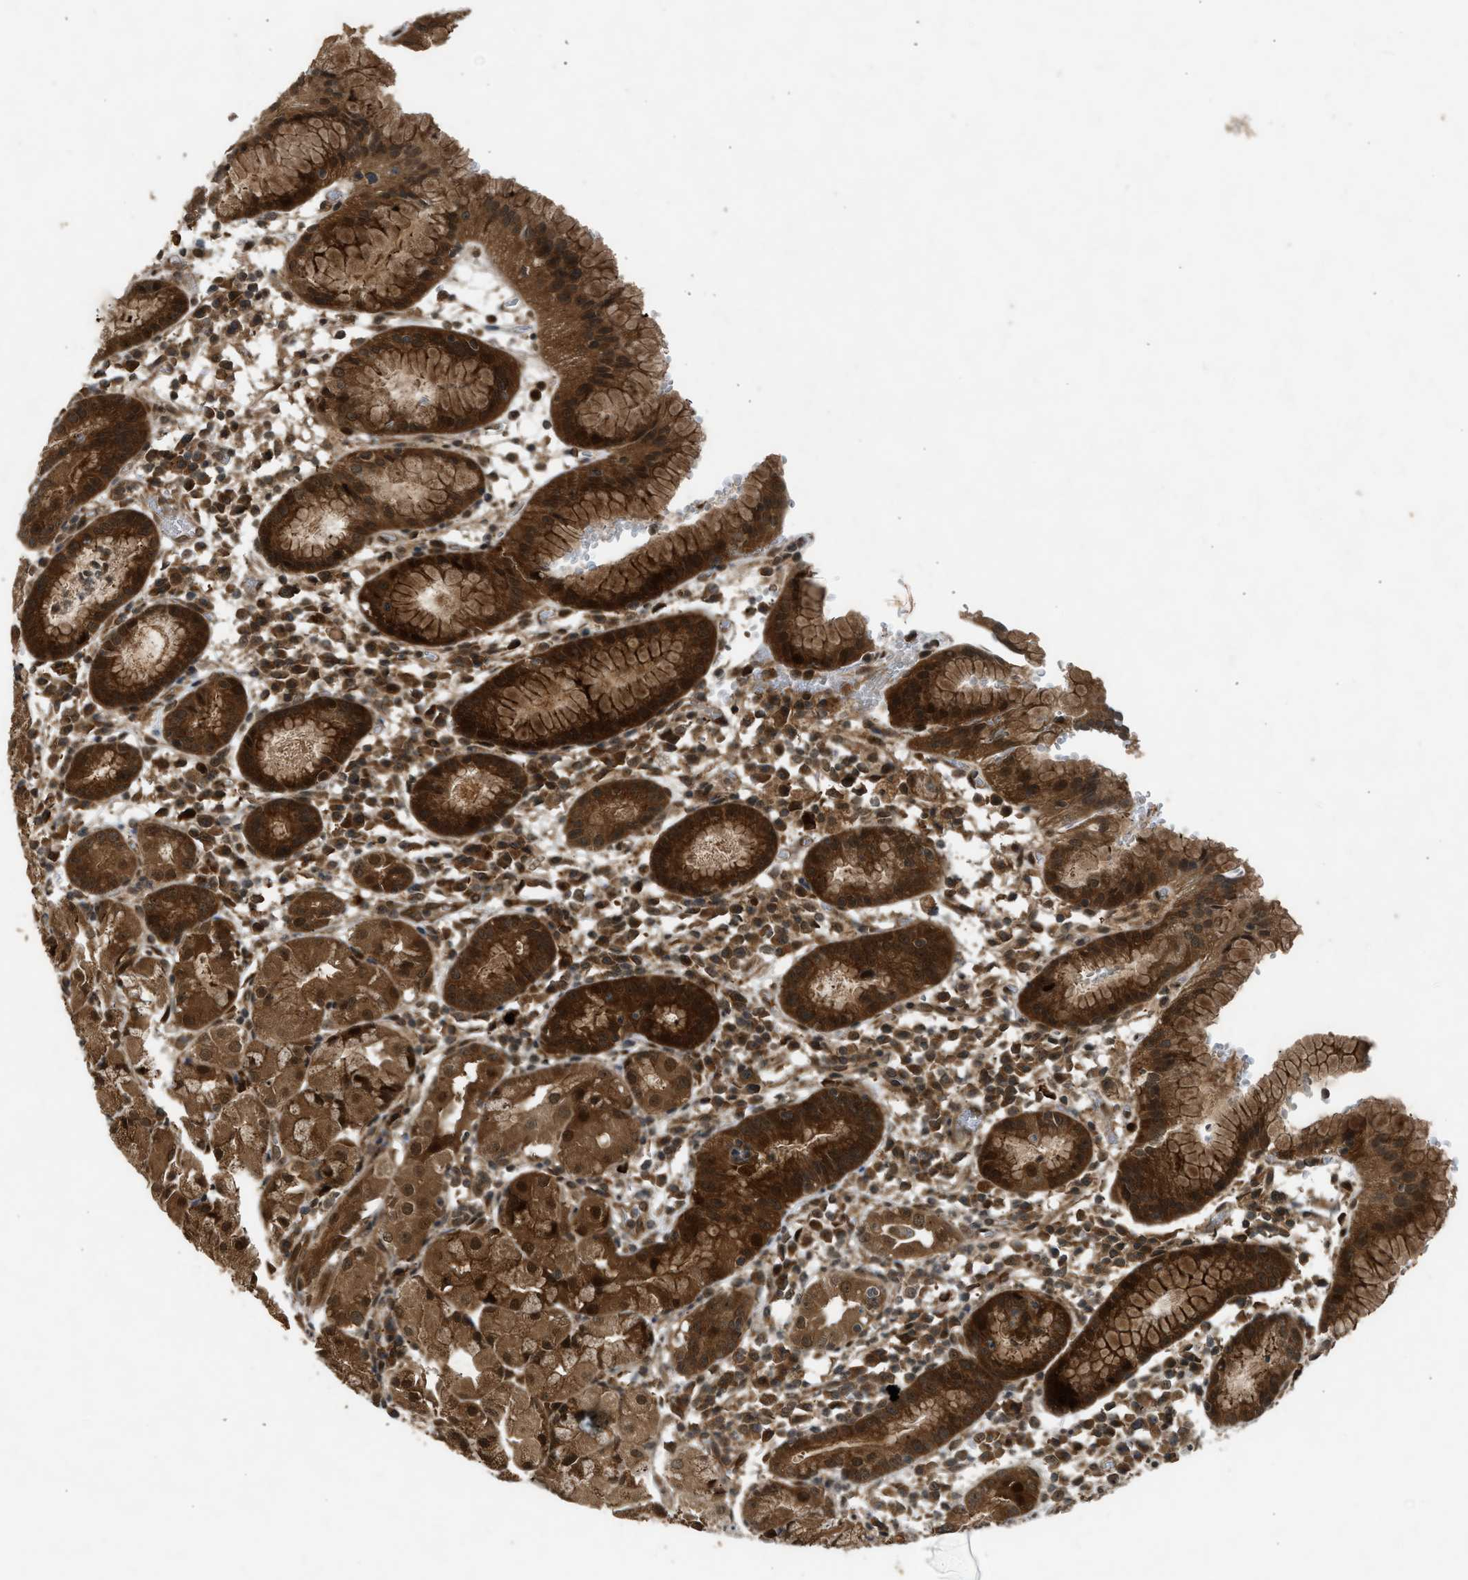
{"staining": {"intensity": "strong", "quantity": ">75%", "location": "cytoplasmic/membranous,nuclear"}, "tissue": "stomach", "cell_type": "Glandular cells", "image_type": "normal", "snomed": [{"axis": "morphology", "description": "Normal tissue, NOS"}, {"axis": "topography", "description": "Stomach"}, {"axis": "topography", "description": "Stomach, lower"}], "caption": "Stomach stained with immunohistochemistry displays strong cytoplasmic/membranous,nuclear expression in about >75% of glandular cells. (Stains: DAB (3,3'-diaminobenzidine) in brown, nuclei in blue, Microscopy: brightfield microscopy at high magnification).", "gene": "TXNL1", "patient": {"sex": "female", "age": 75}}